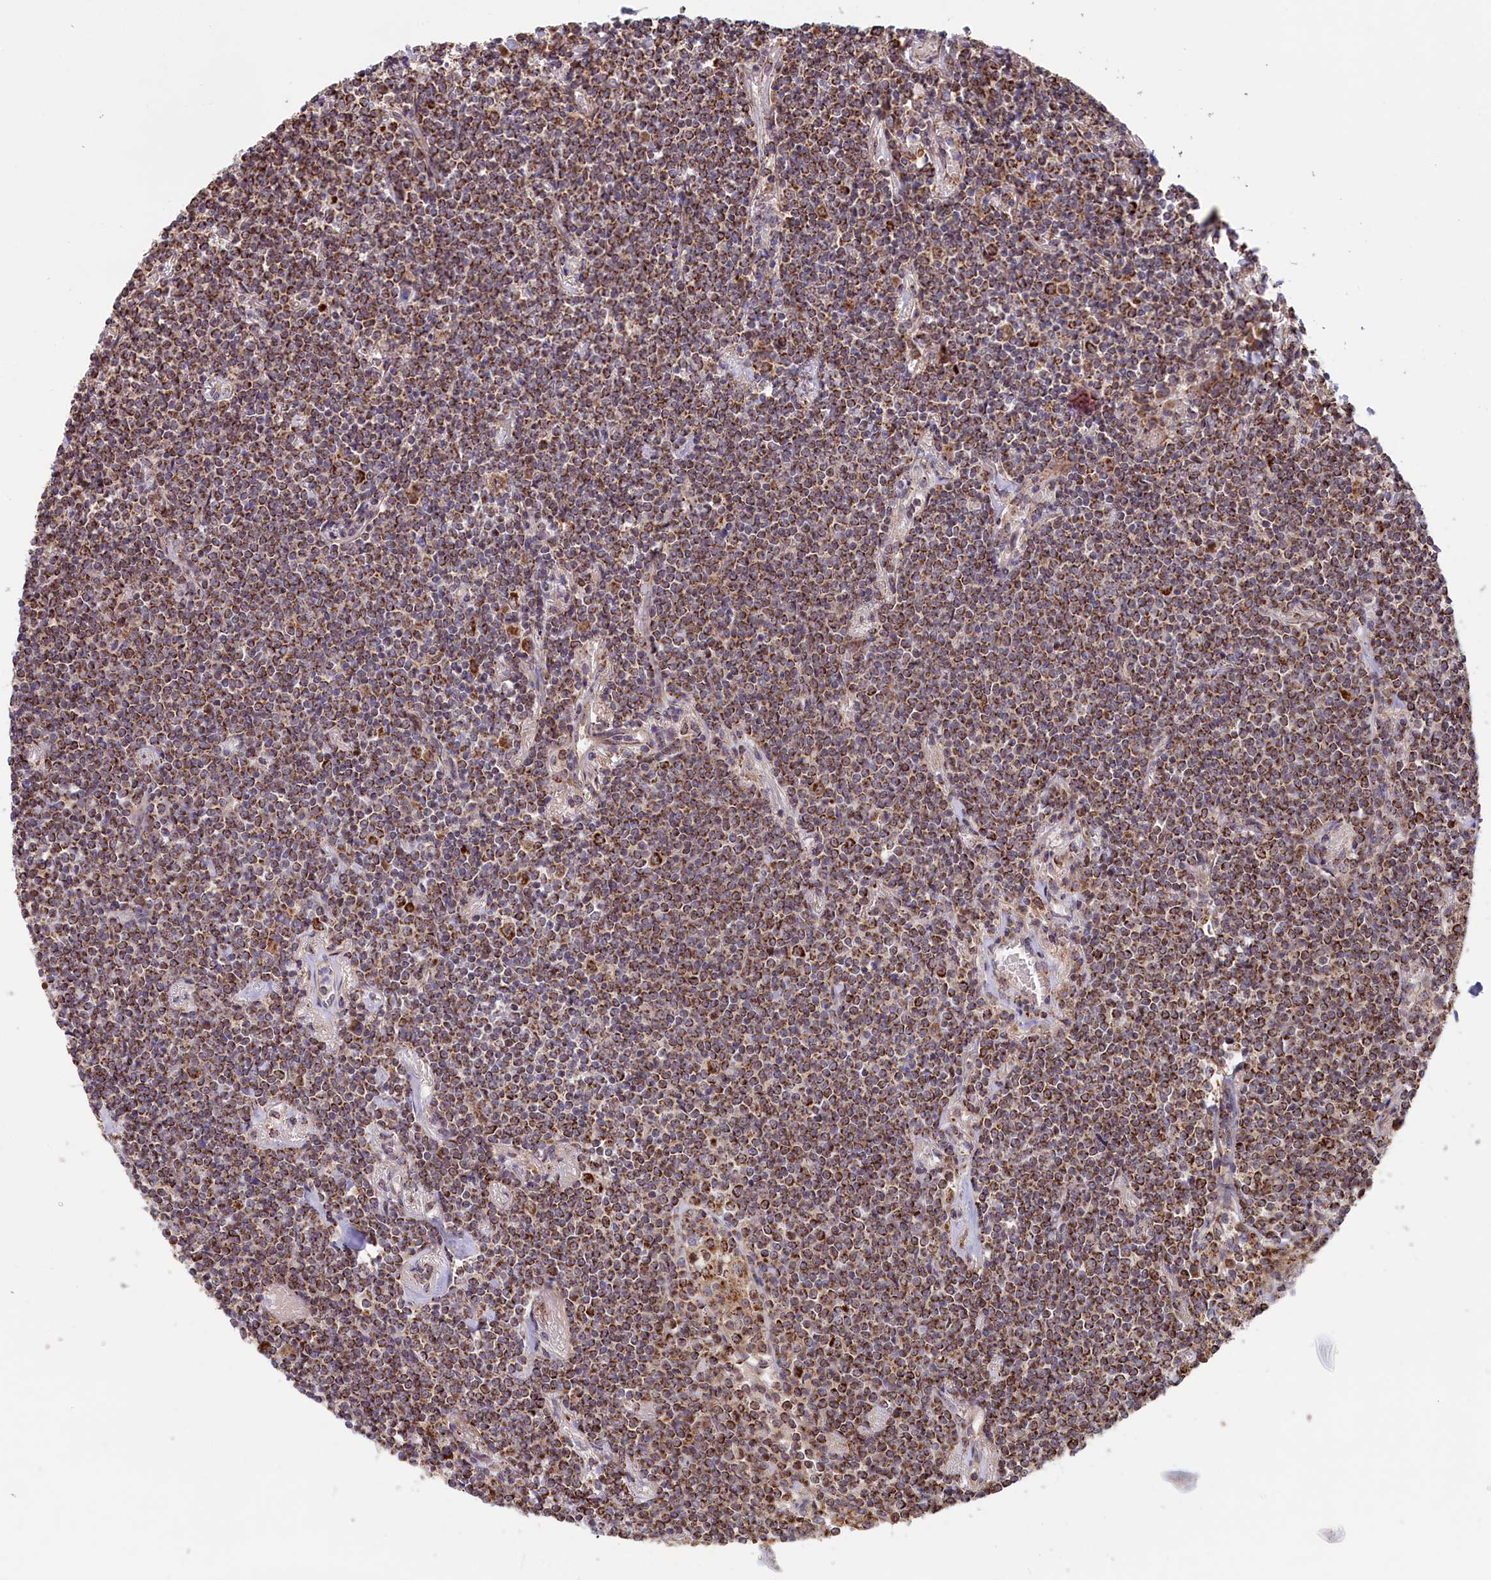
{"staining": {"intensity": "strong", "quantity": ">75%", "location": "cytoplasmic/membranous"}, "tissue": "lymphoma", "cell_type": "Tumor cells", "image_type": "cancer", "snomed": [{"axis": "morphology", "description": "Malignant lymphoma, non-Hodgkin's type, Low grade"}, {"axis": "topography", "description": "Lung"}], "caption": "An immunohistochemistry micrograph of tumor tissue is shown. Protein staining in brown shows strong cytoplasmic/membranous positivity in lymphoma within tumor cells.", "gene": "DUS3L", "patient": {"sex": "female", "age": 71}}